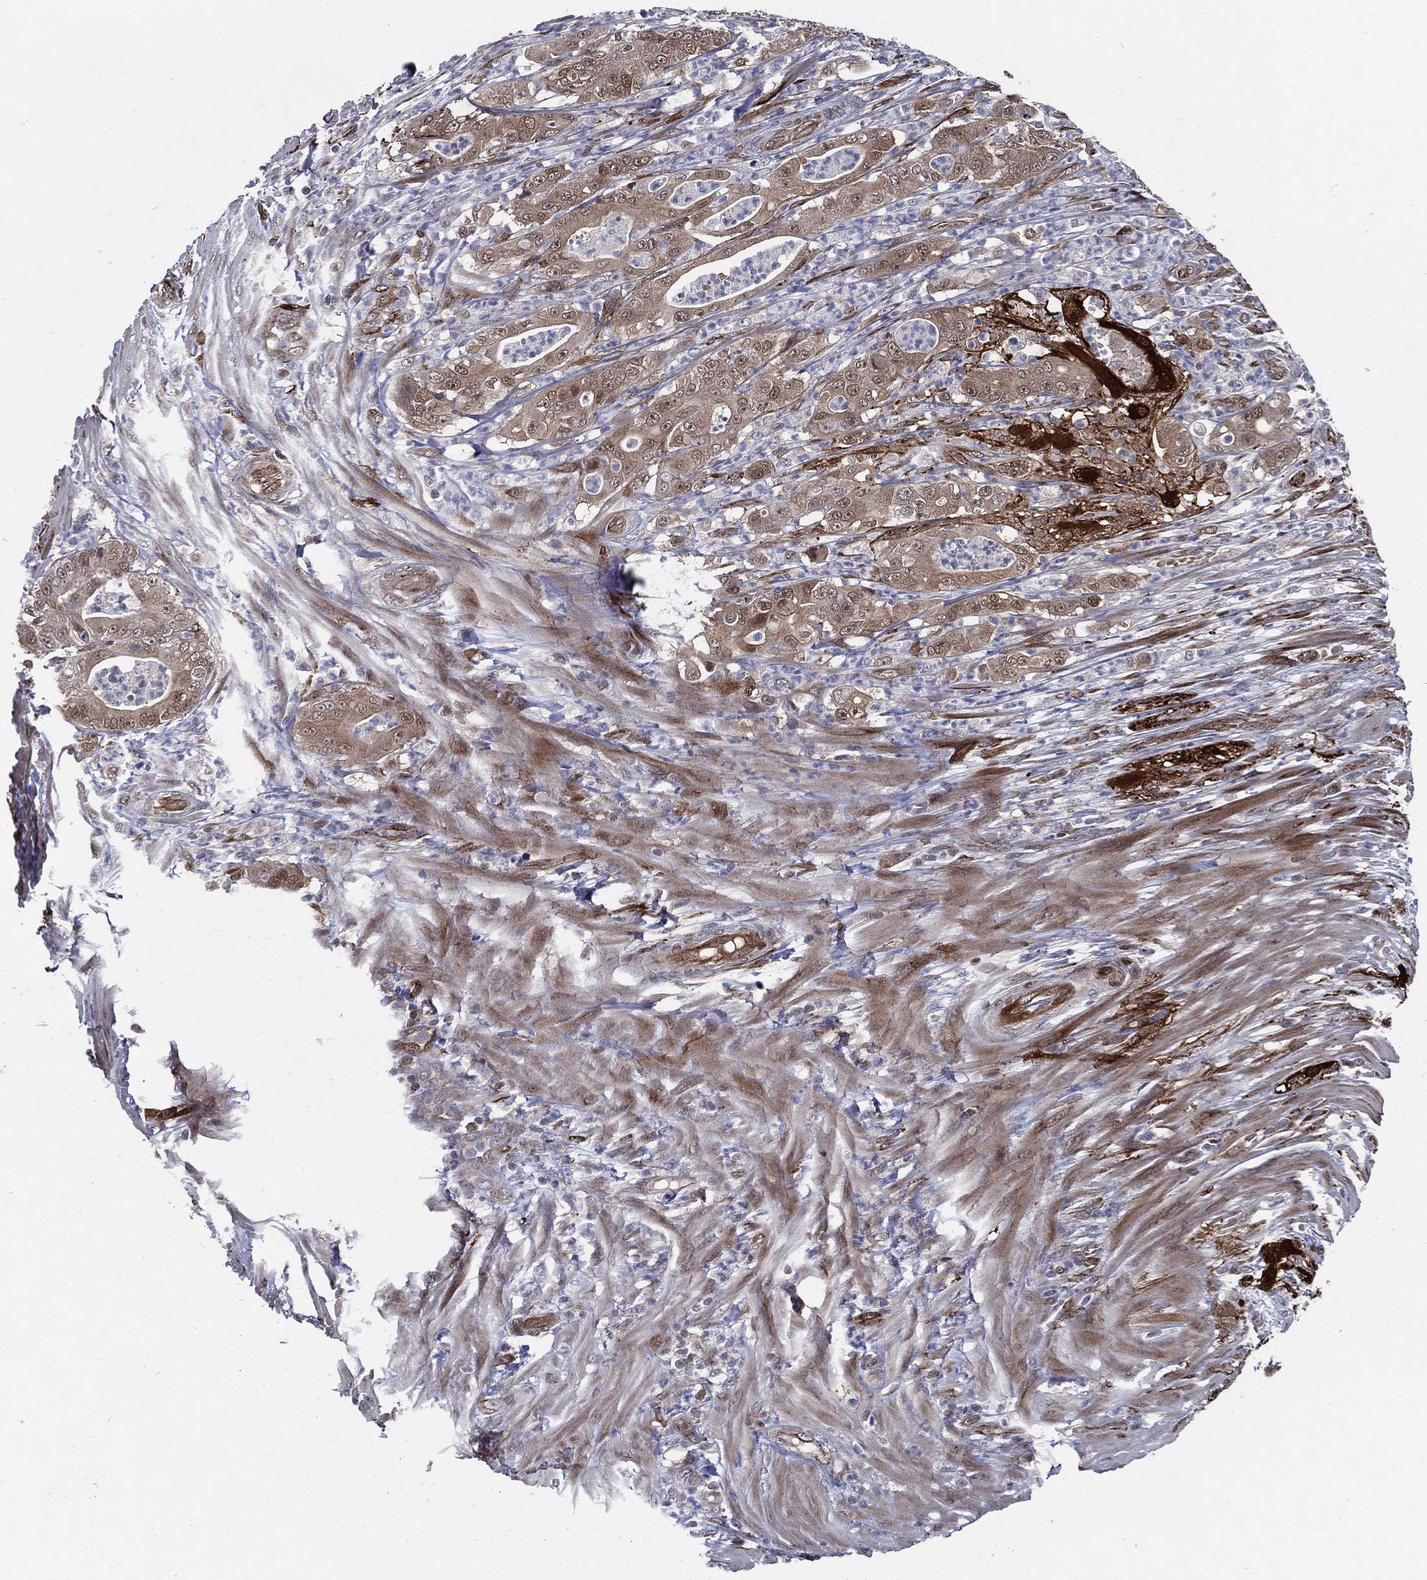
{"staining": {"intensity": "moderate", "quantity": "<25%", "location": "cytoplasmic/membranous,nuclear"}, "tissue": "pancreatic cancer", "cell_type": "Tumor cells", "image_type": "cancer", "snomed": [{"axis": "morphology", "description": "Adenocarcinoma, NOS"}, {"axis": "topography", "description": "Pancreas"}], "caption": "This is a micrograph of immunohistochemistry (IHC) staining of adenocarcinoma (pancreatic), which shows moderate positivity in the cytoplasmic/membranous and nuclear of tumor cells.", "gene": "ARHGAP11A", "patient": {"sex": "male", "age": 71}}